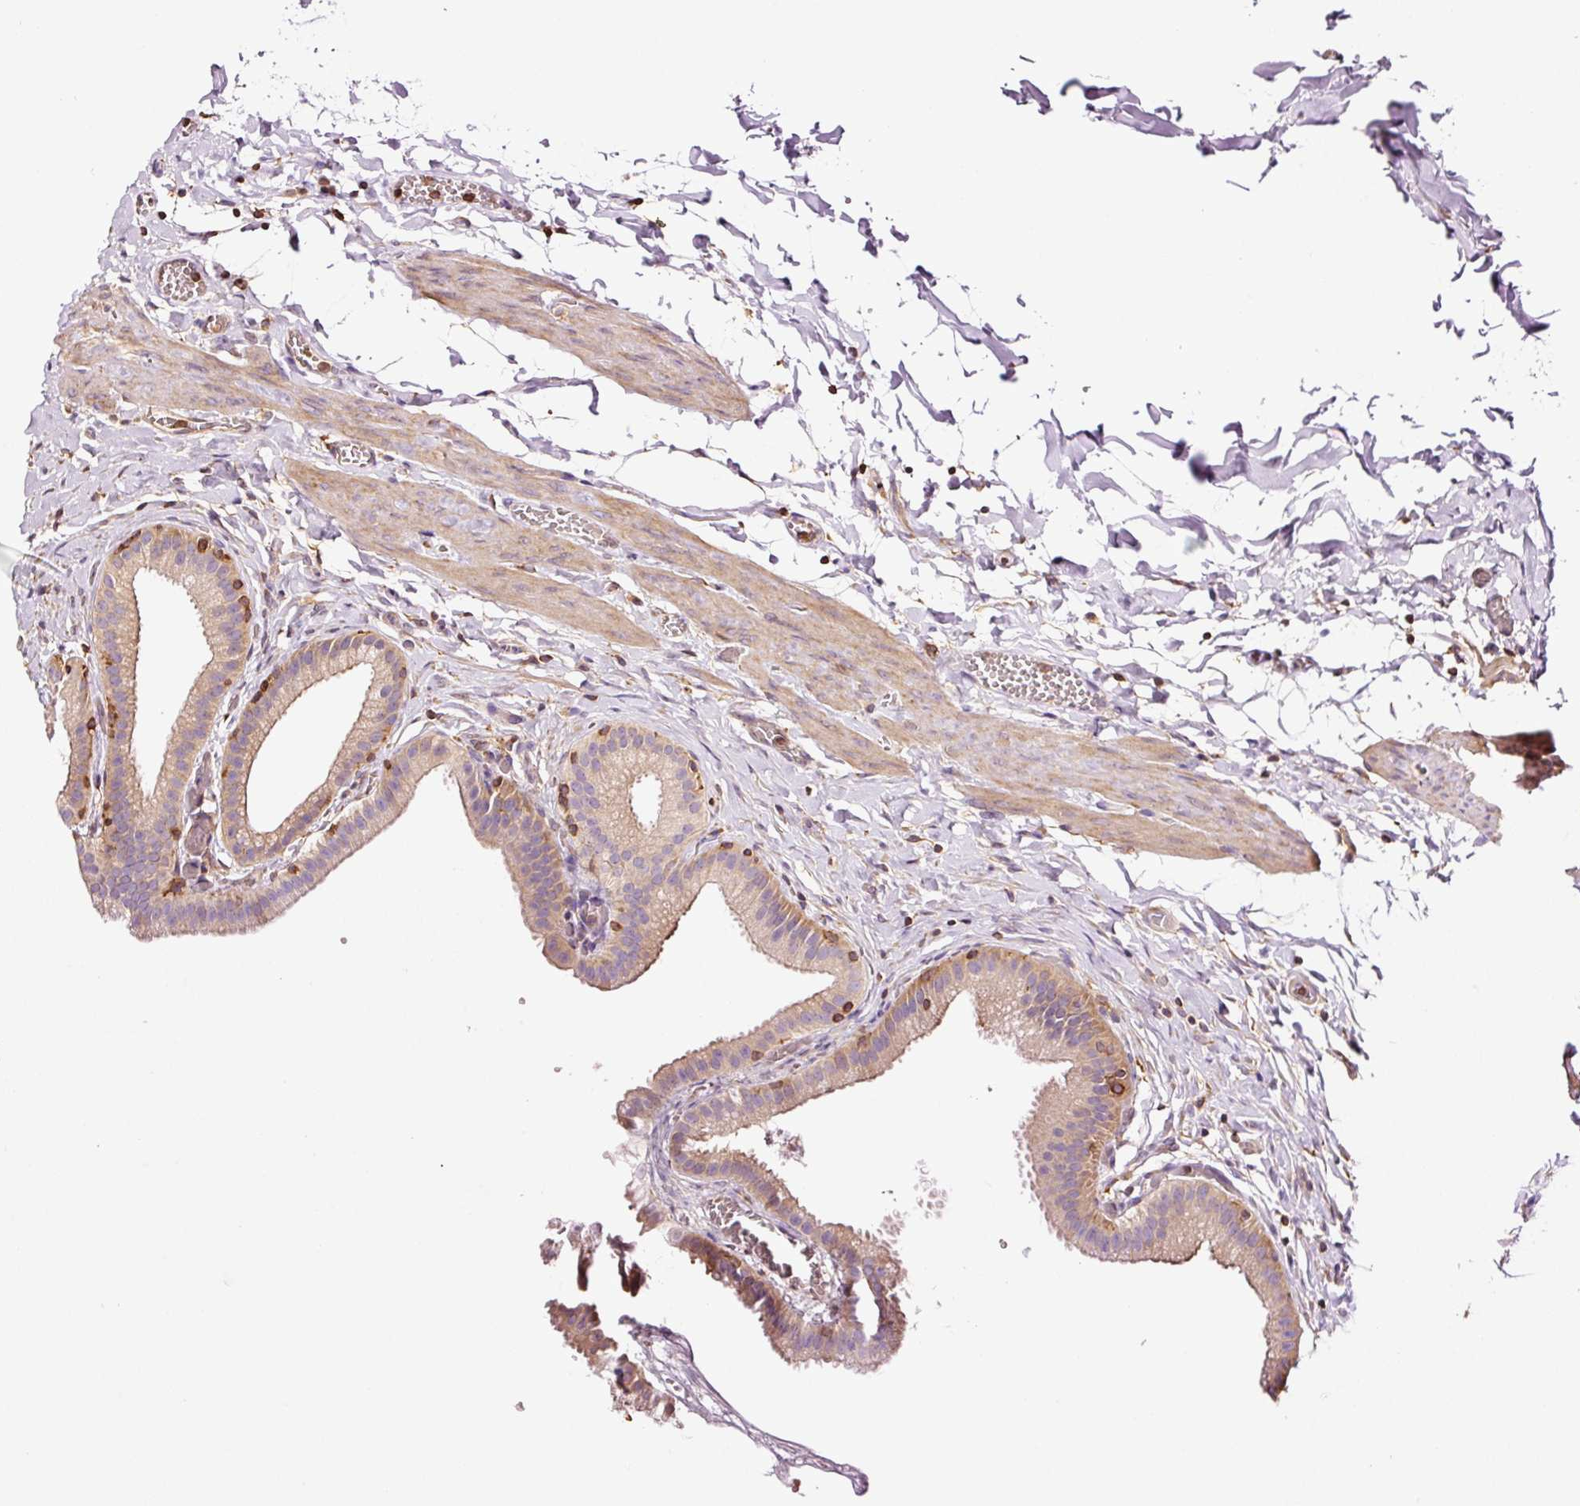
{"staining": {"intensity": "weak", "quantity": "25%-75%", "location": "cytoplasmic/membranous"}, "tissue": "gallbladder", "cell_type": "Glandular cells", "image_type": "normal", "snomed": [{"axis": "morphology", "description": "Normal tissue, NOS"}, {"axis": "topography", "description": "Gallbladder"}], "caption": "Immunohistochemical staining of normal human gallbladder shows low levels of weak cytoplasmic/membranous expression in approximately 25%-75% of glandular cells. Using DAB (brown) and hematoxylin (blue) stains, captured at high magnification using brightfield microscopy.", "gene": "METAP1", "patient": {"sex": "female", "age": 63}}